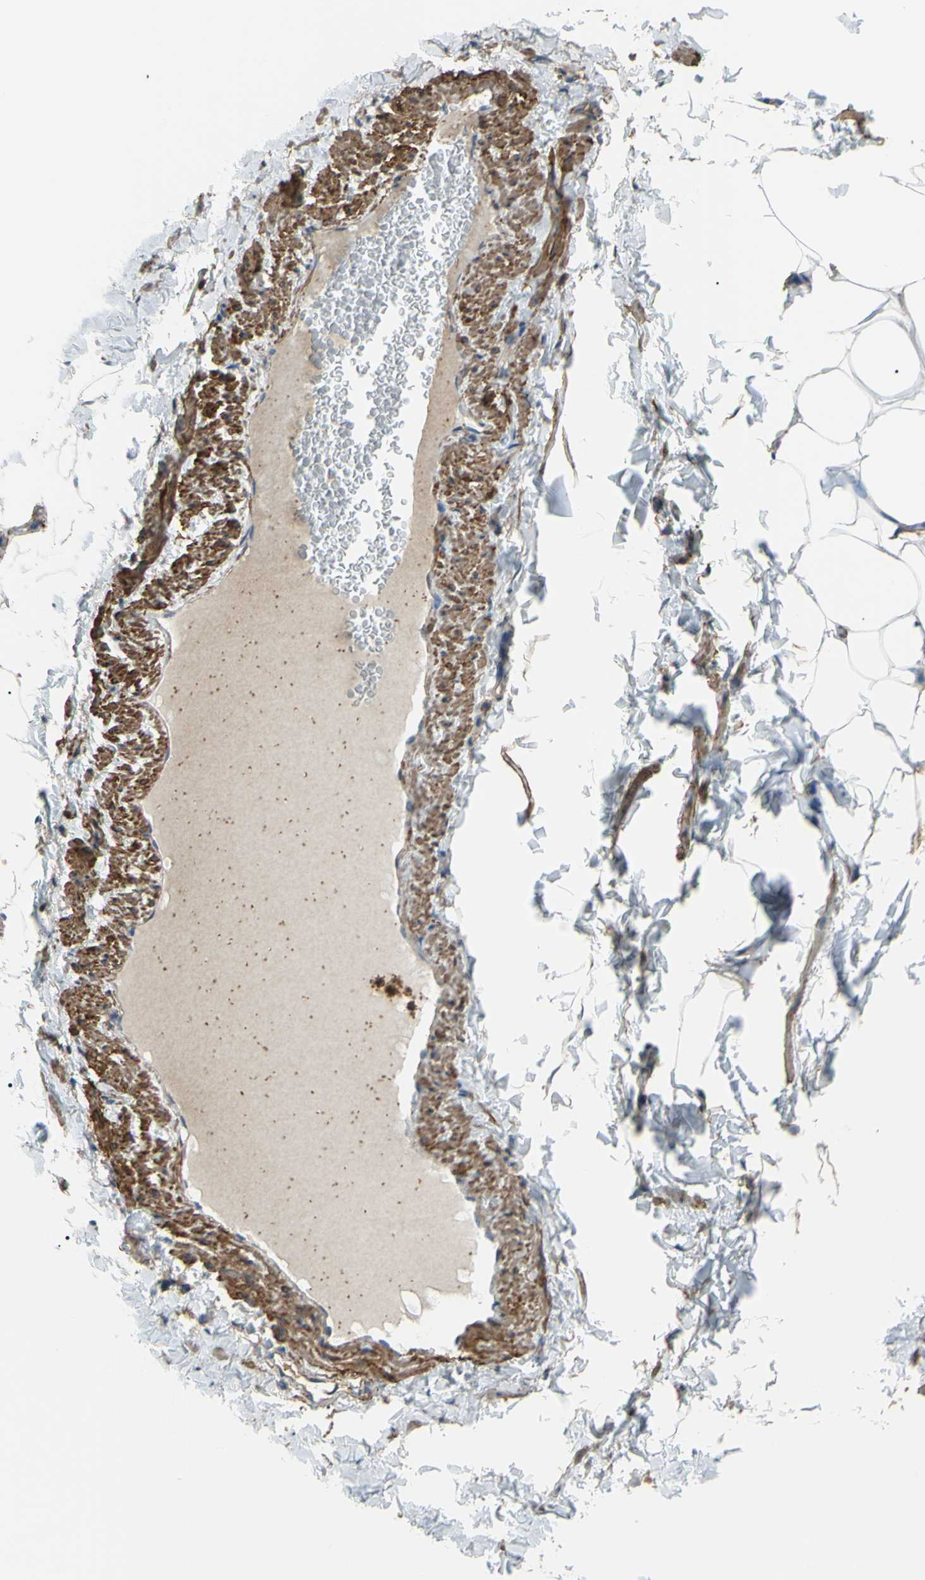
{"staining": {"intensity": "weak", "quantity": "25%-75%", "location": "cytoplasmic/membranous"}, "tissue": "adipose tissue", "cell_type": "Adipocytes", "image_type": "normal", "snomed": [{"axis": "morphology", "description": "Normal tissue, NOS"}, {"axis": "topography", "description": "Vascular tissue"}], "caption": "Protein expression analysis of normal adipose tissue exhibits weak cytoplasmic/membranous positivity in approximately 25%-75% of adipocytes.", "gene": "ADD3", "patient": {"sex": "male", "age": 41}}